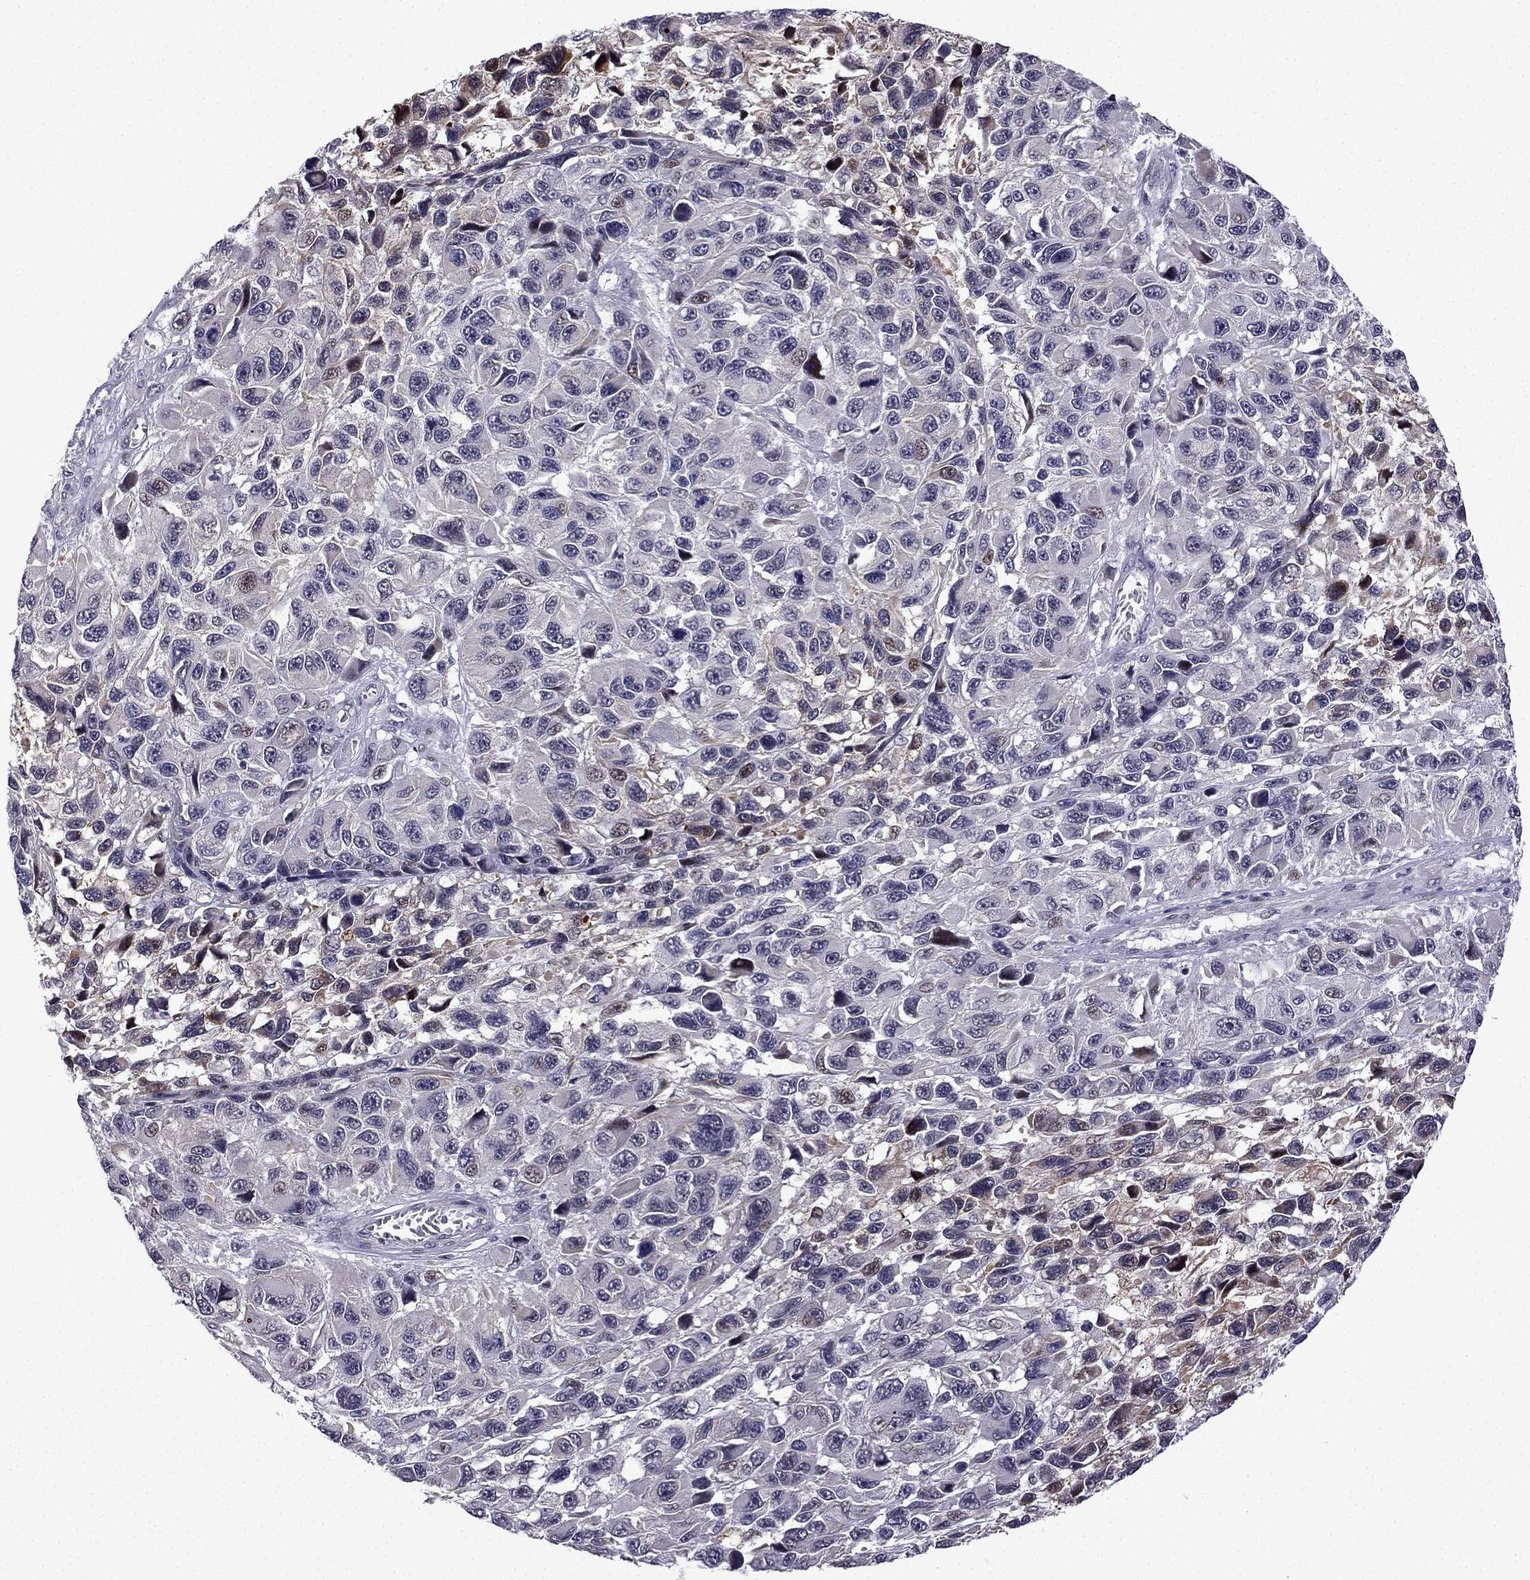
{"staining": {"intensity": "weak", "quantity": "<25%", "location": "nuclear"}, "tissue": "melanoma", "cell_type": "Tumor cells", "image_type": "cancer", "snomed": [{"axis": "morphology", "description": "Malignant melanoma, NOS"}, {"axis": "topography", "description": "Skin"}], "caption": "Tumor cells are negative for brown protein staining in melanoma. (DAB IHC, high magnification).", "gene": "FGF3", "patient": {"sex": "male", "age": 53}}